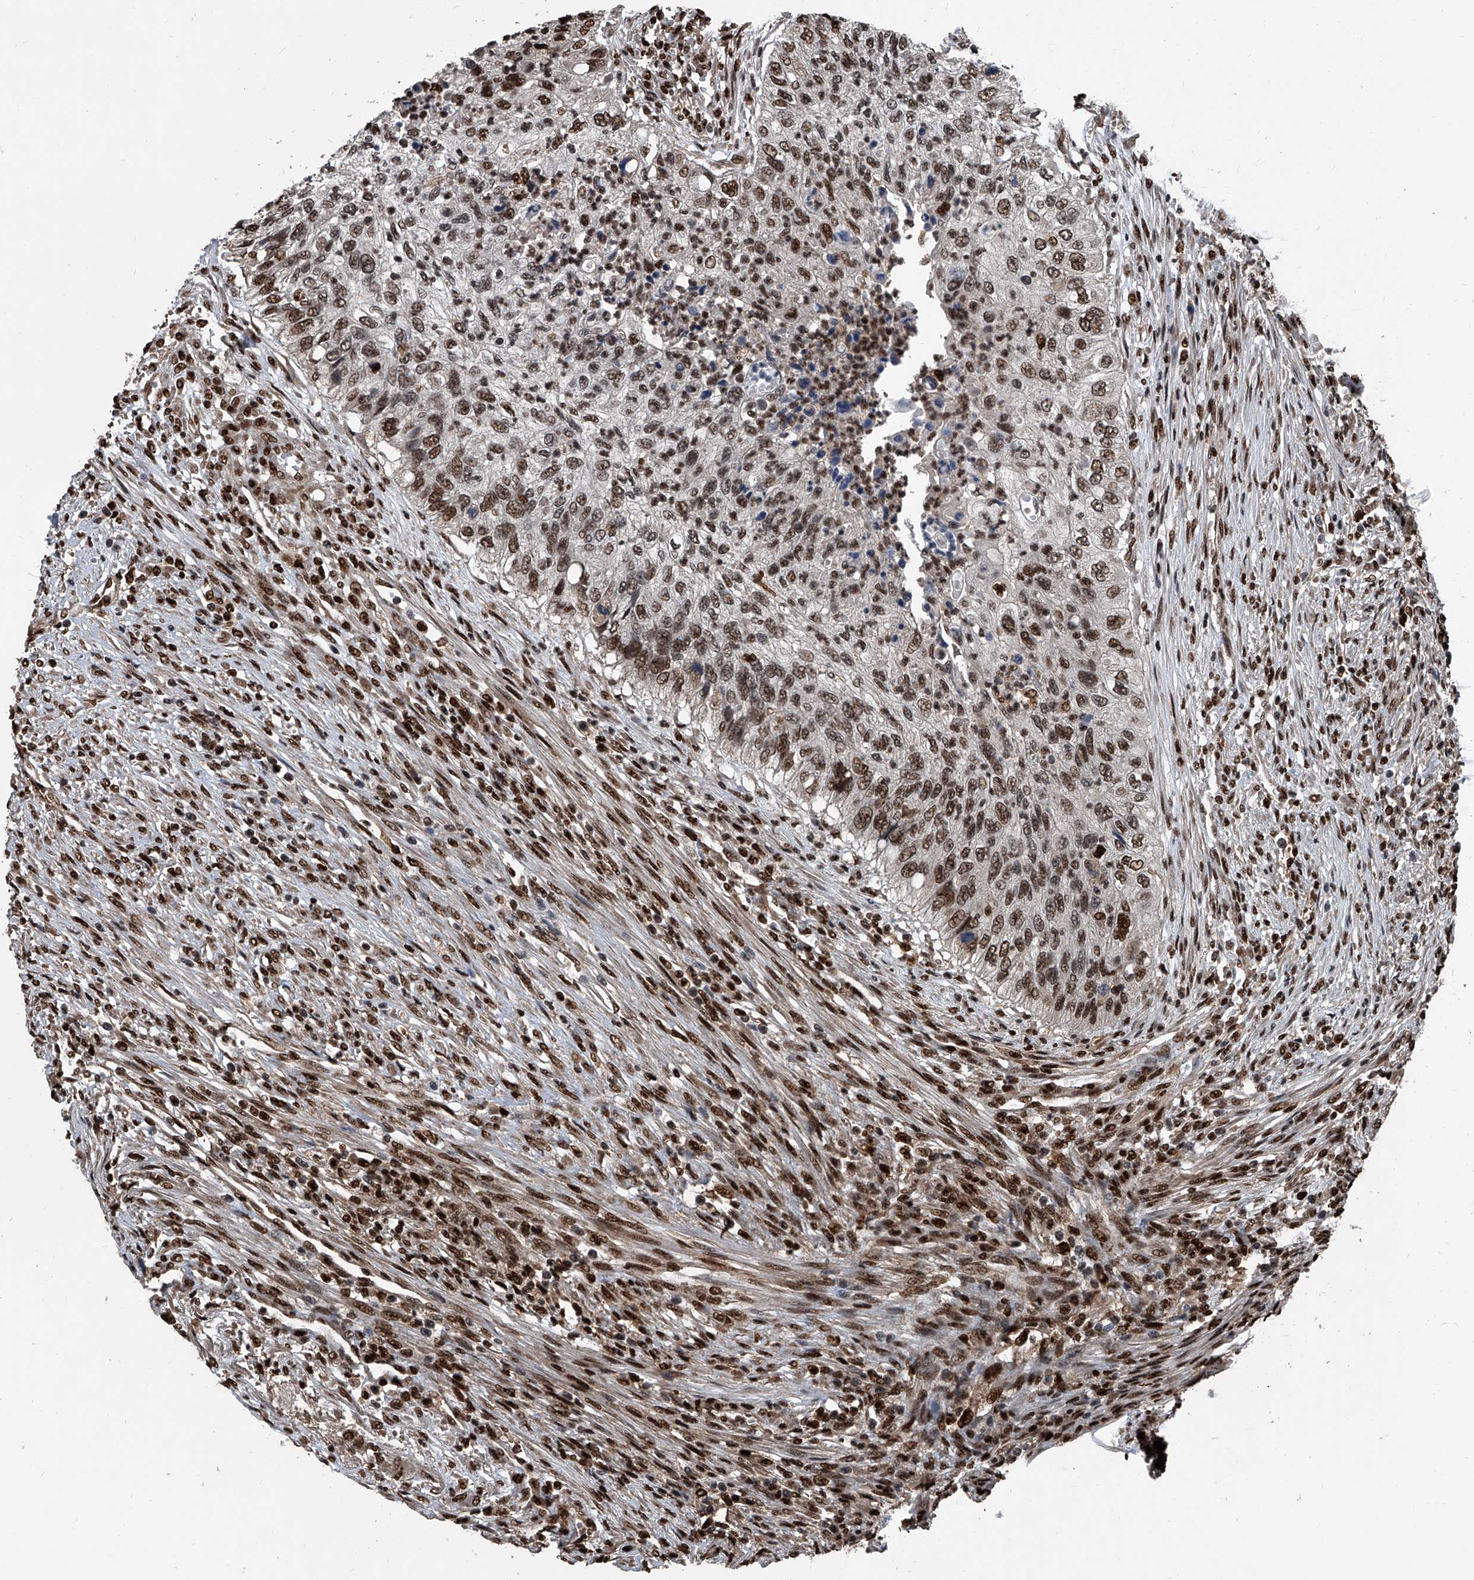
{"staining": {"intensity": "moderate", "quantity": ">75%", "location": "nuclear"}, "tissue": "urothelial cancer", "cell_type": "Tumor cells", "image_type": "cancer", "snomed": [{"axis": "morphology", "description": "Urothelial carcinoma, High grade"}, {"axis": "topography", "description": "Urinary bladder"}], "caption": "Immunohistochemistry of human urothelial cancer shows medium levels of moderate nuclear staining in approximately >75% of tumor cells.", "gene": "FKBP5", "patient": {"sex": "female", "age": 60}}